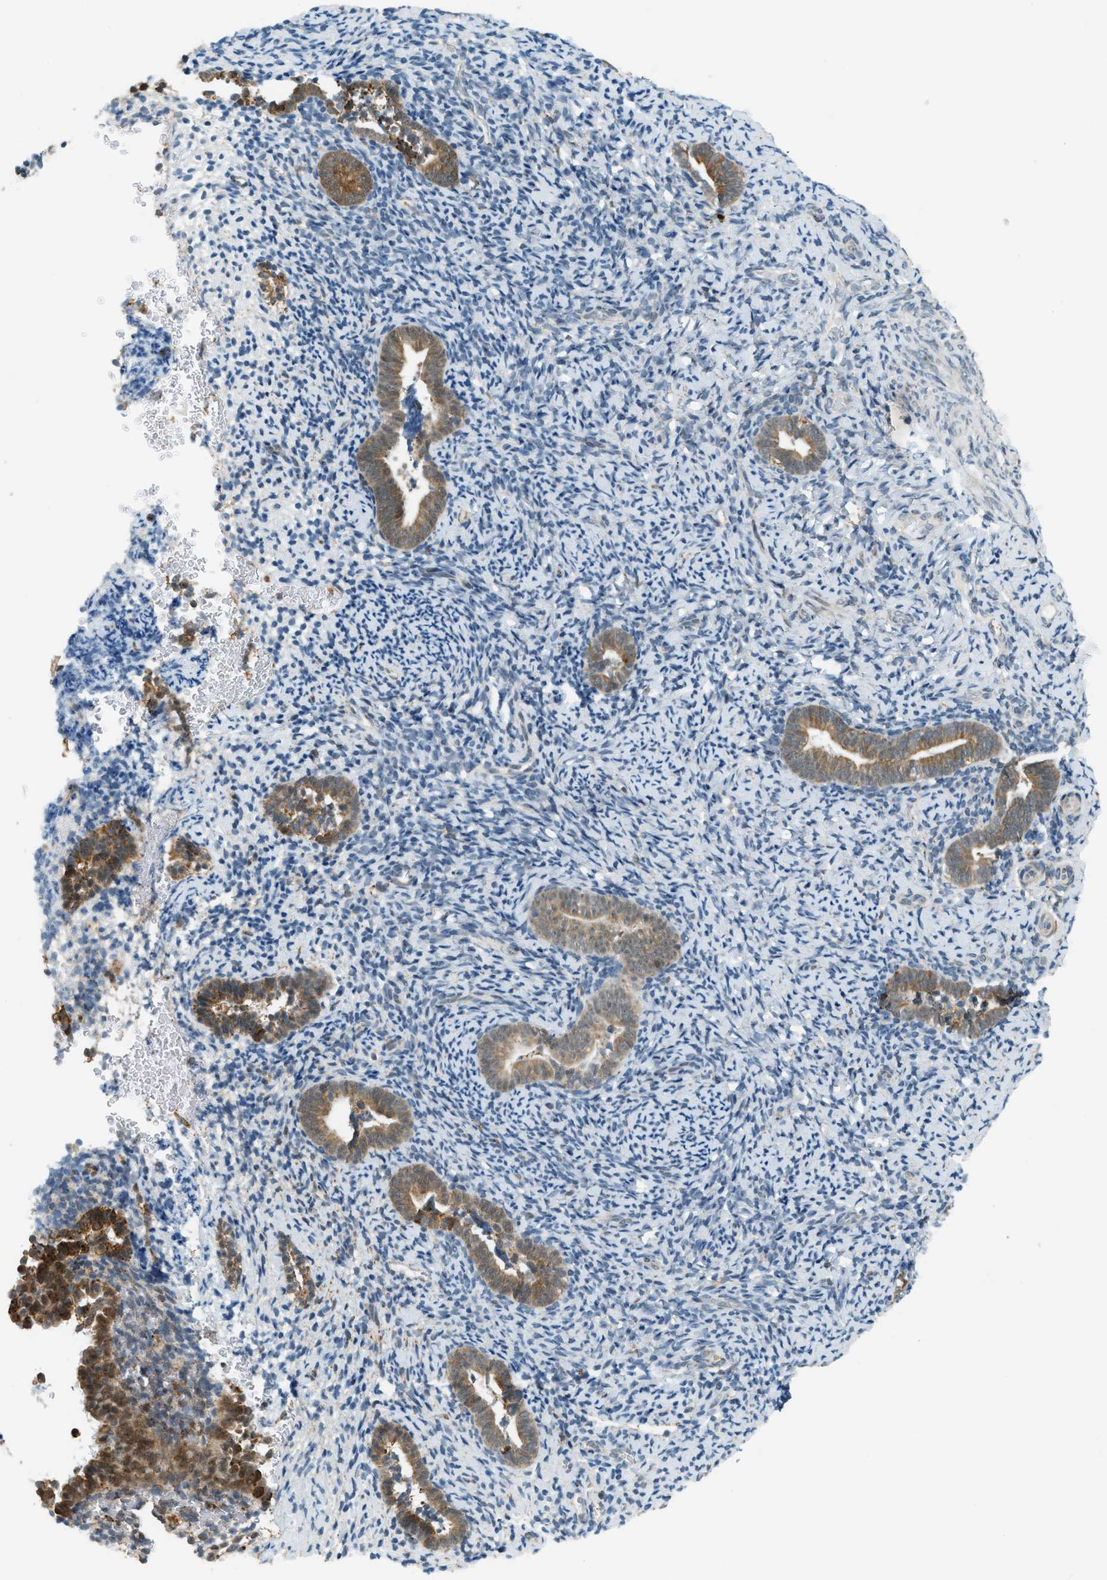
{"staining": {"intensity": "negative", "quantity": "none", "location": "none"}, "tissue": "endometrium", "cell_type": "Cells in endometrial stroma", "image_type": "normal", "snomed": [{"axis": "morphology", "description": "Normal tissue, NOS"}, {"axis": "topography", "description": "Endometrium"}], "caption": "Cells in endometrial stroma show no significant protein positivity in benign endometrium. (Brightfield microscopy of DAB (3,3'-diaminobenzidine) IHC at high magnification).", "gene": "SEMA4D", "patient": {"sex": "female", "age": 51}}